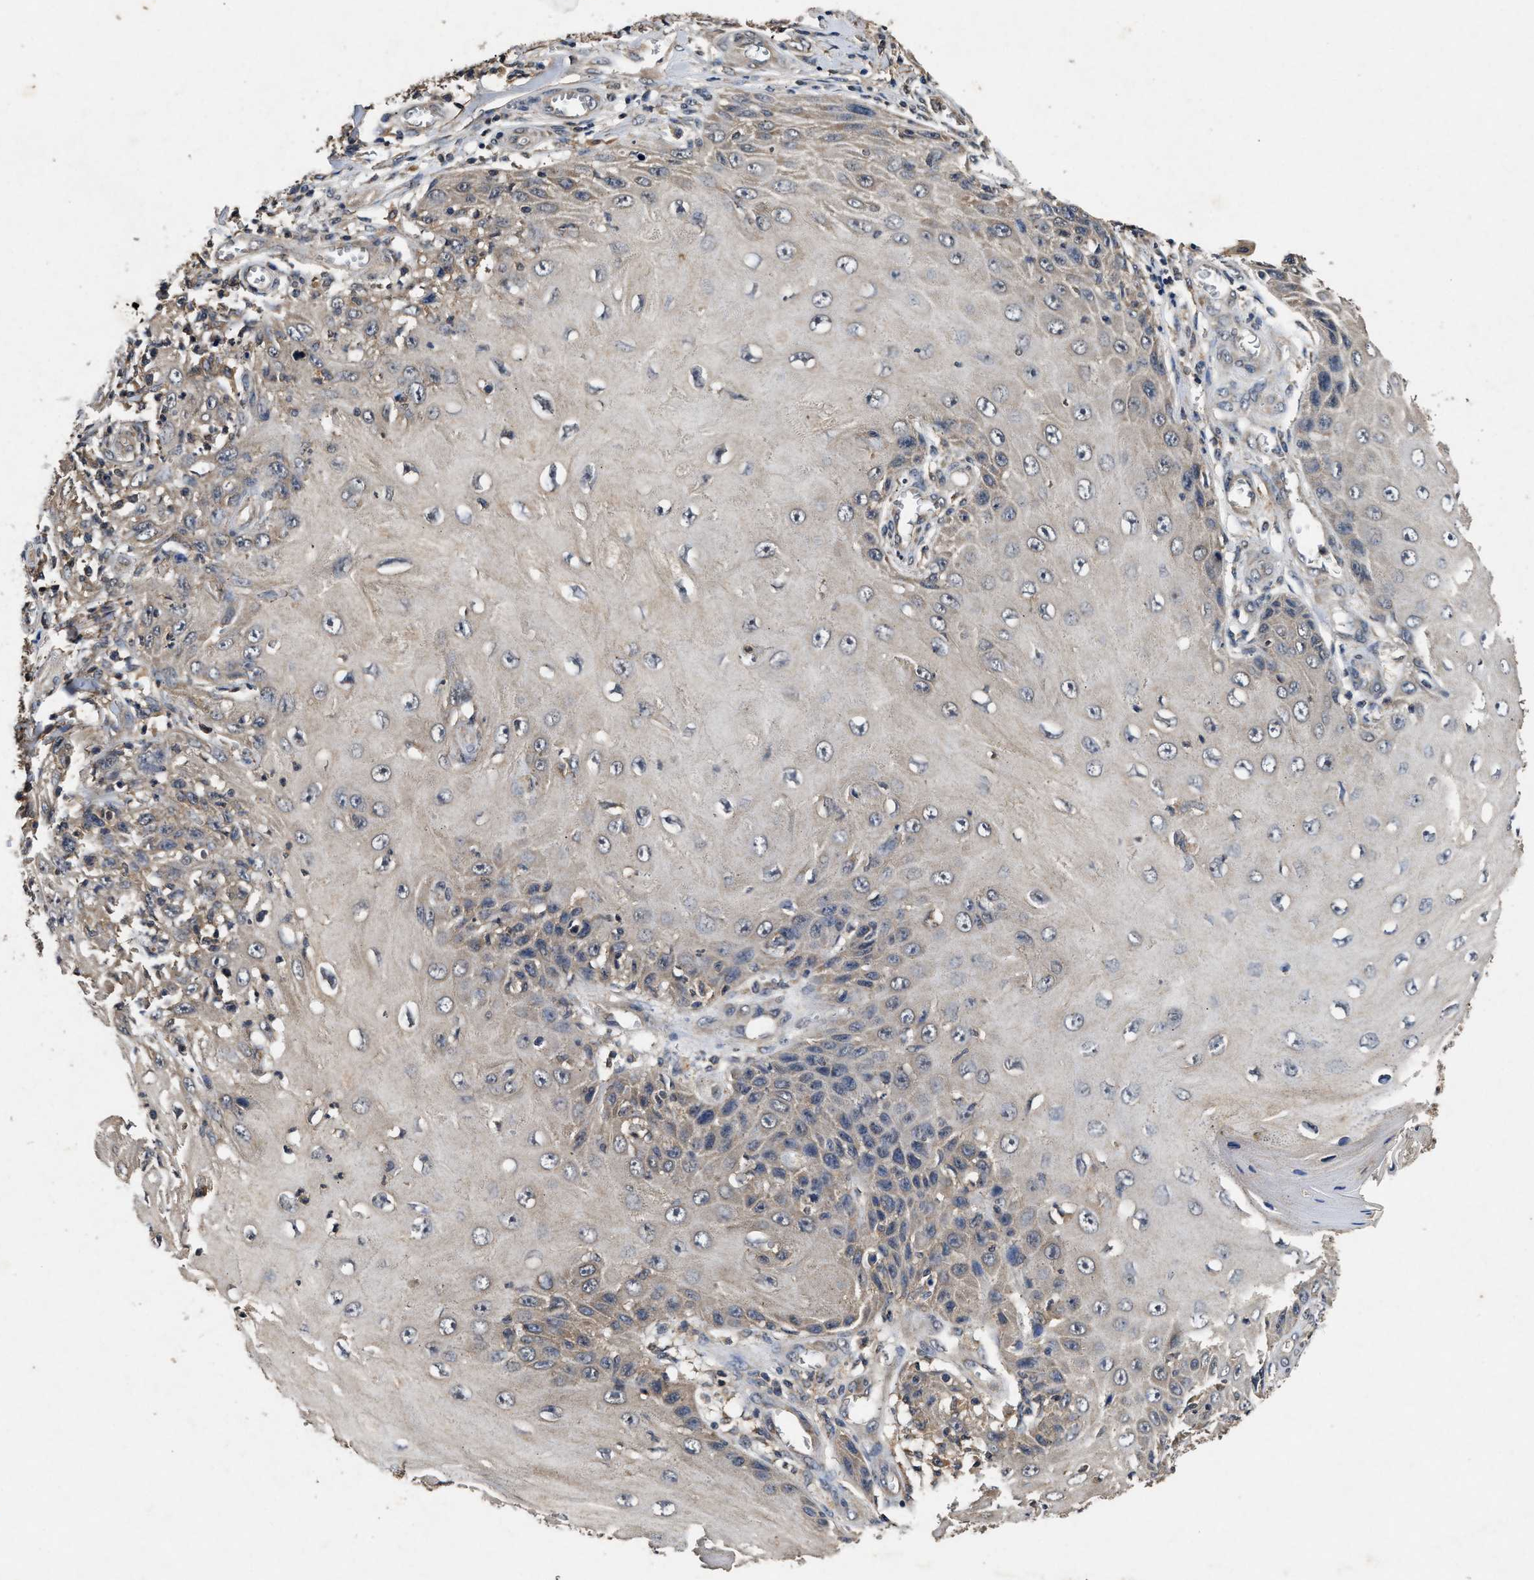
{"staining": {"intensity": "moderate", "quantity": "25%-75%", "location": "cytoplasmic/membranous"}, "tissue": "skin cancer", "cell_type": "Tumor cells", "image_type": "cancer", "snomed": [{"axis": "morphology", "description": "Squamous cell carcinoma, NOS"}, {"axis": "topography", "description": "Skin"}], "caption": "Tumor cells show moderate cytoplasmic/membranous positivity in approximately 25%-75% of cells in skin cancer (squamous cell carcinoma).", "gene": "PDAP1", "patient": {"sex": "female", "age": 73}}